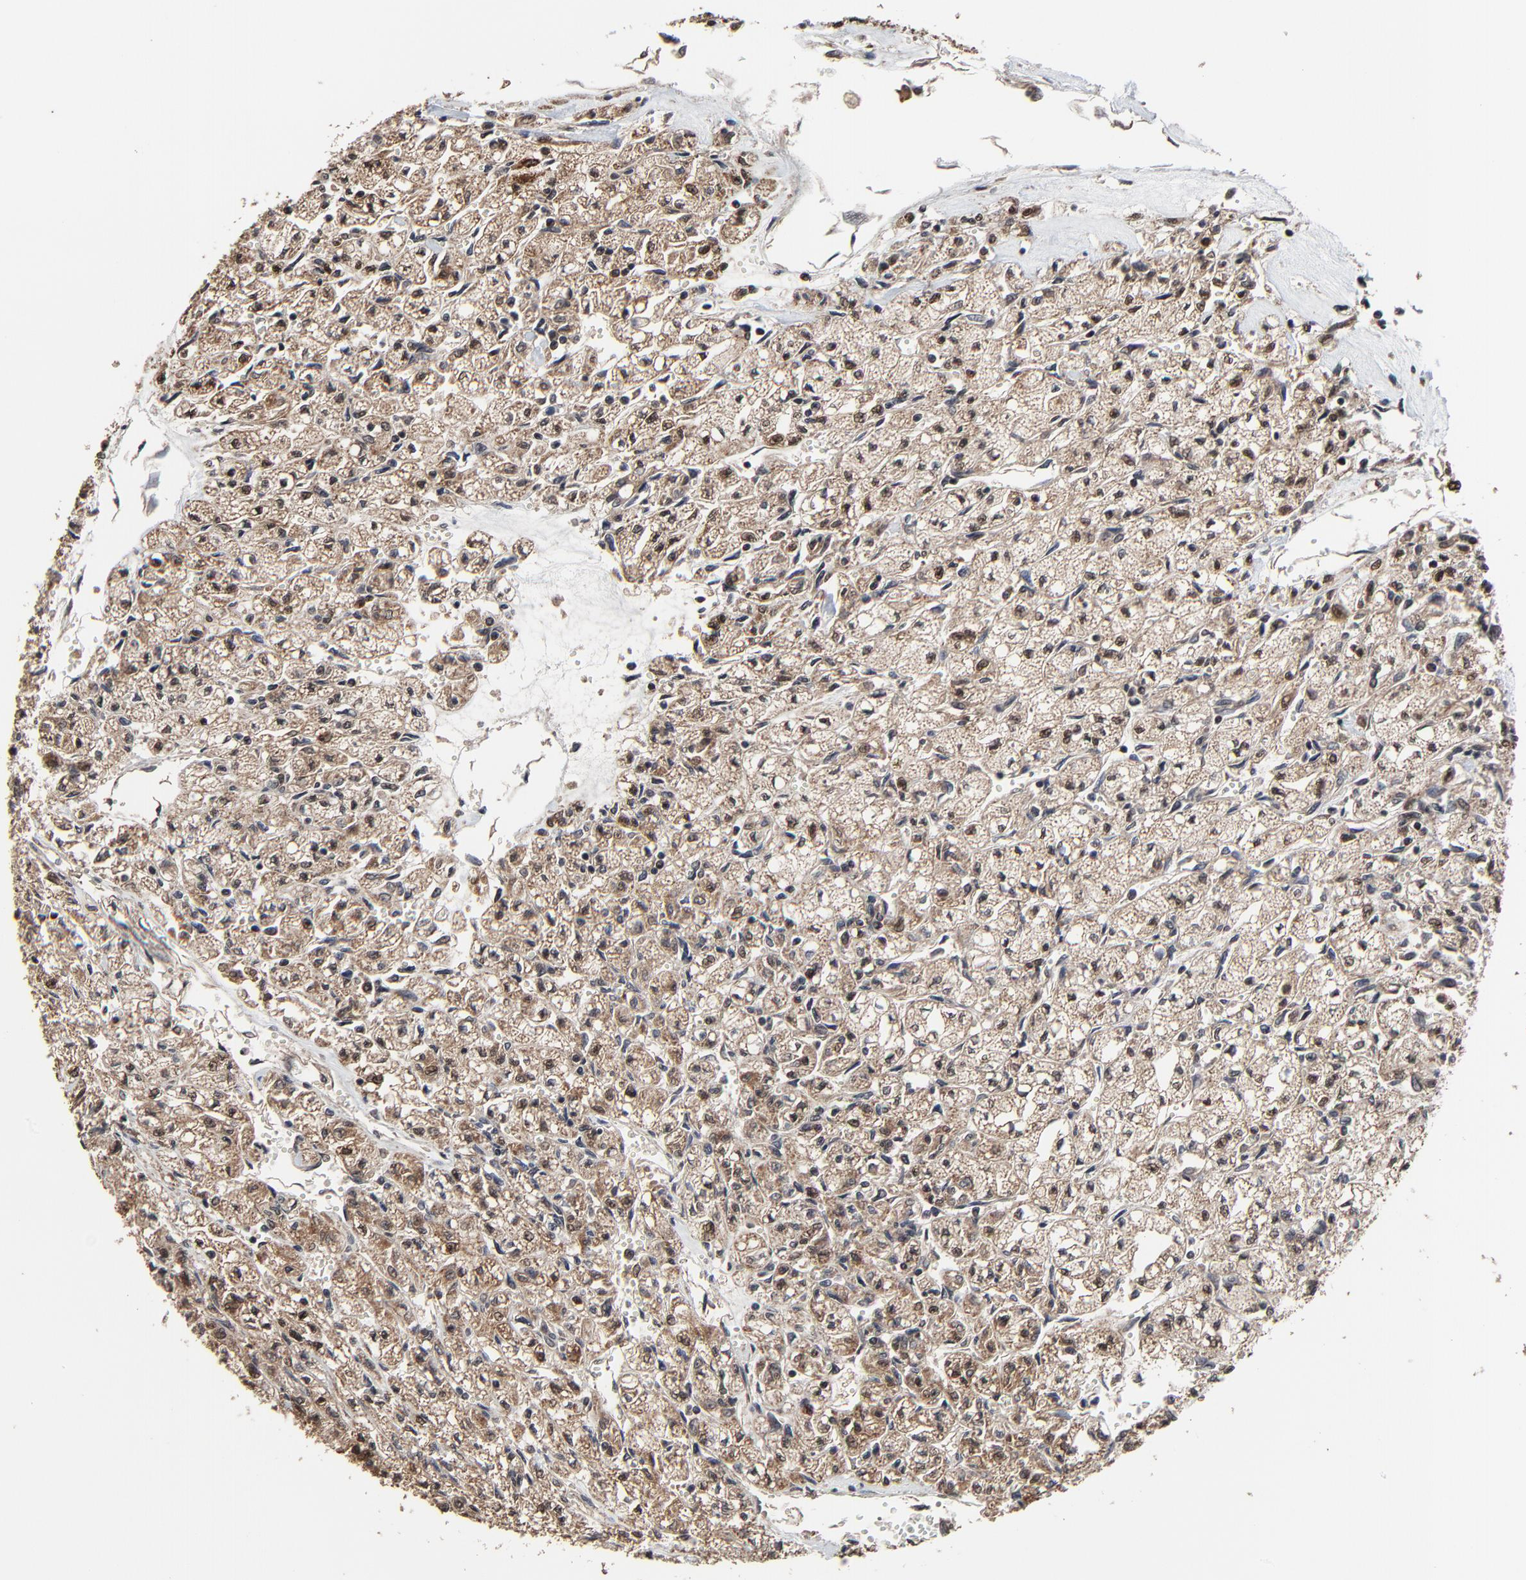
{"staining": {"intensity": "weak", "quantity": "25%-75%", "location": "cytoplasmic/membranous,nuclear"}, "tissue": "renal cancer", "cell_type": "Tumor cells", "image_type": "cancer", "snomed": [{"axis": "morphology", "description": "Adenocarcinoma, NOS"}, {"axis": "topography", "description": "Kidney"}], "caption": "Protein analysis of renal adenocarcinoma tissue demonstrates weak cytoplasmic/membranous and nuclear staining in approximately 25%-75% of tumor cells.", "gene": "RHOJ", "patient": {"sex": "male", "age": 78}}